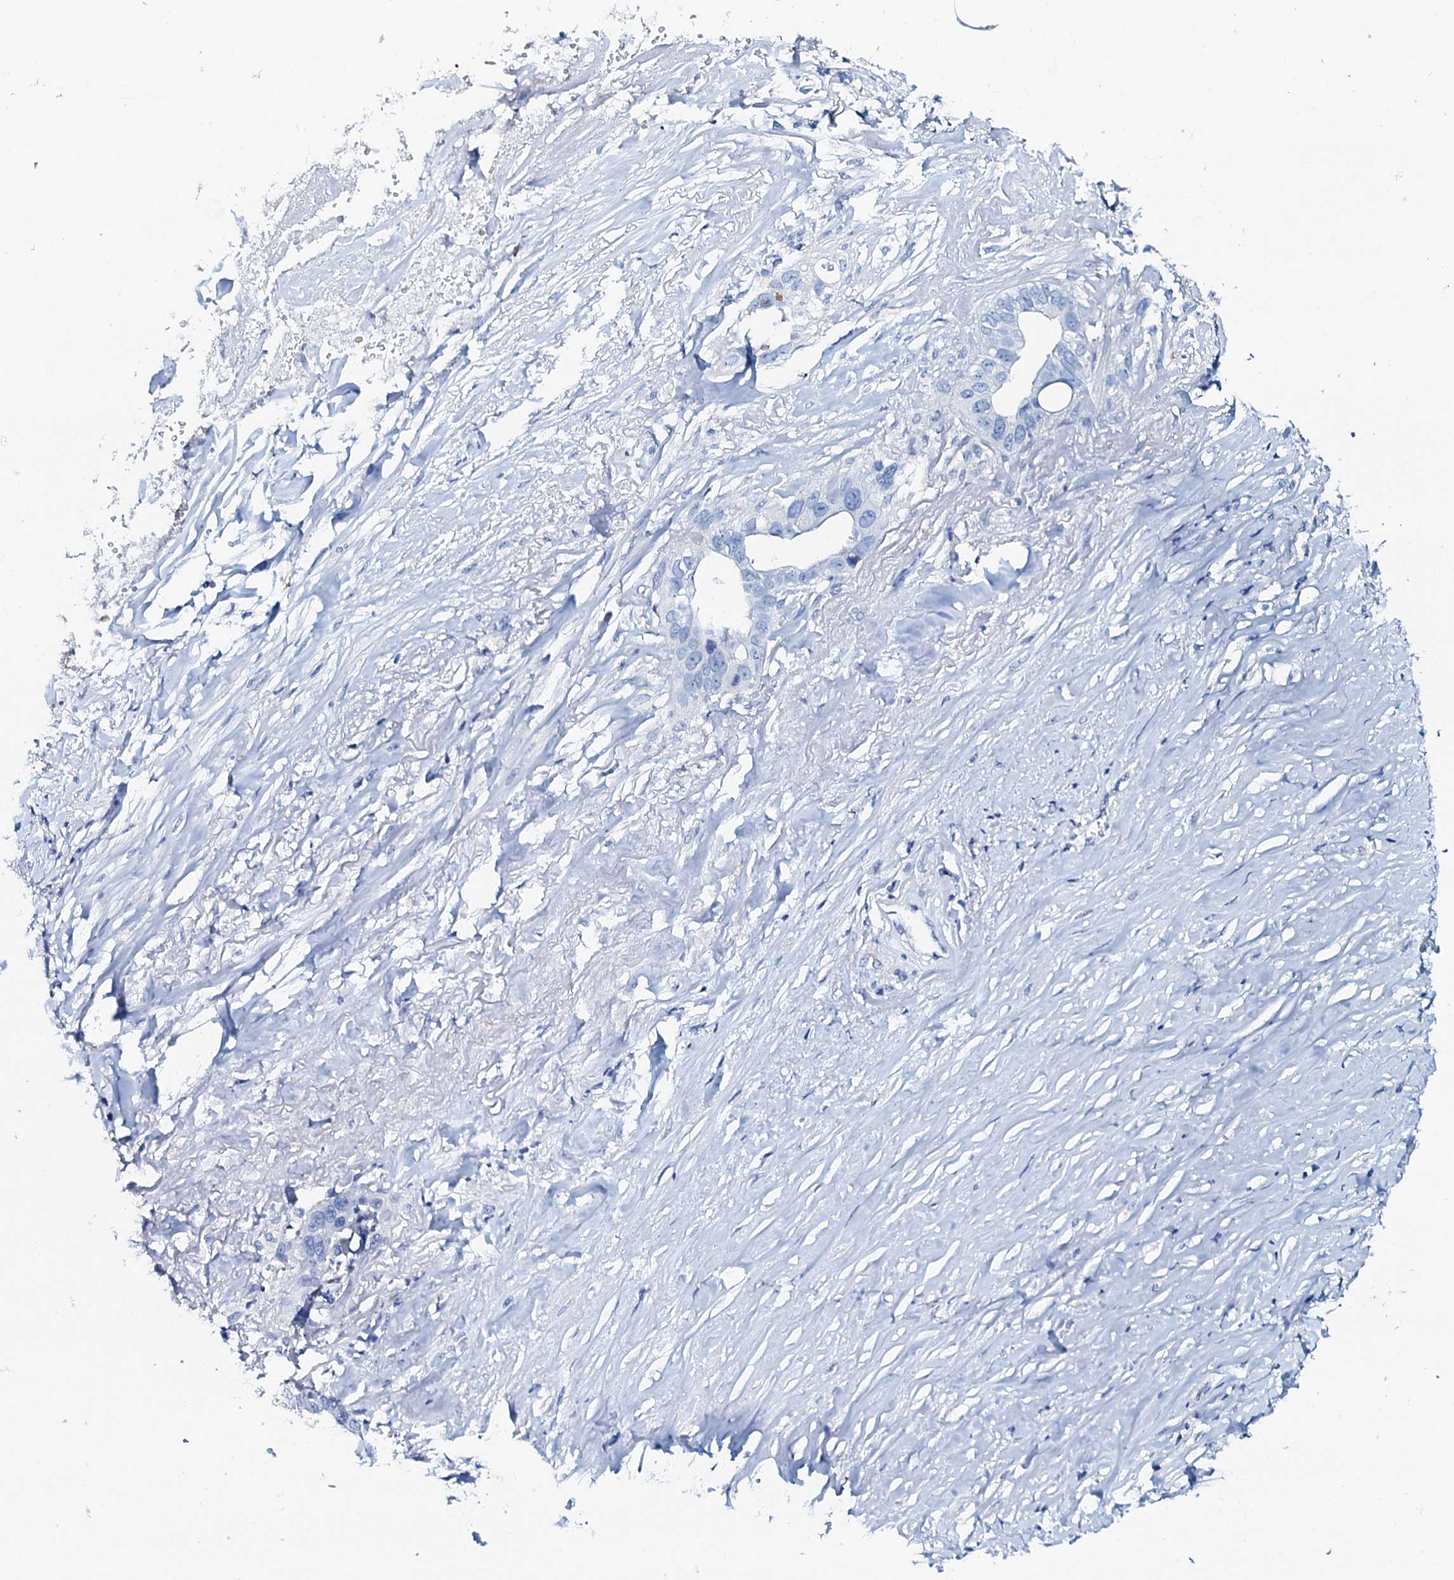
{"staining": {"intensity": "negative", "quantity": "none", "location": "none"}, "tissue": "liver cancer", "cell_type": "Tumor cells", "image_type": "cancer", "snomed": [{"axis": "morphology", "description": "Cholangiocarcinoma"}, {"axis": "topography", "description": "Liver"}], "caption": "A histopathology image of human liver cancer is negative for staining in tumor cells.", "gene": "AMER2", "patient": {"sex": "female", "age": 79}}